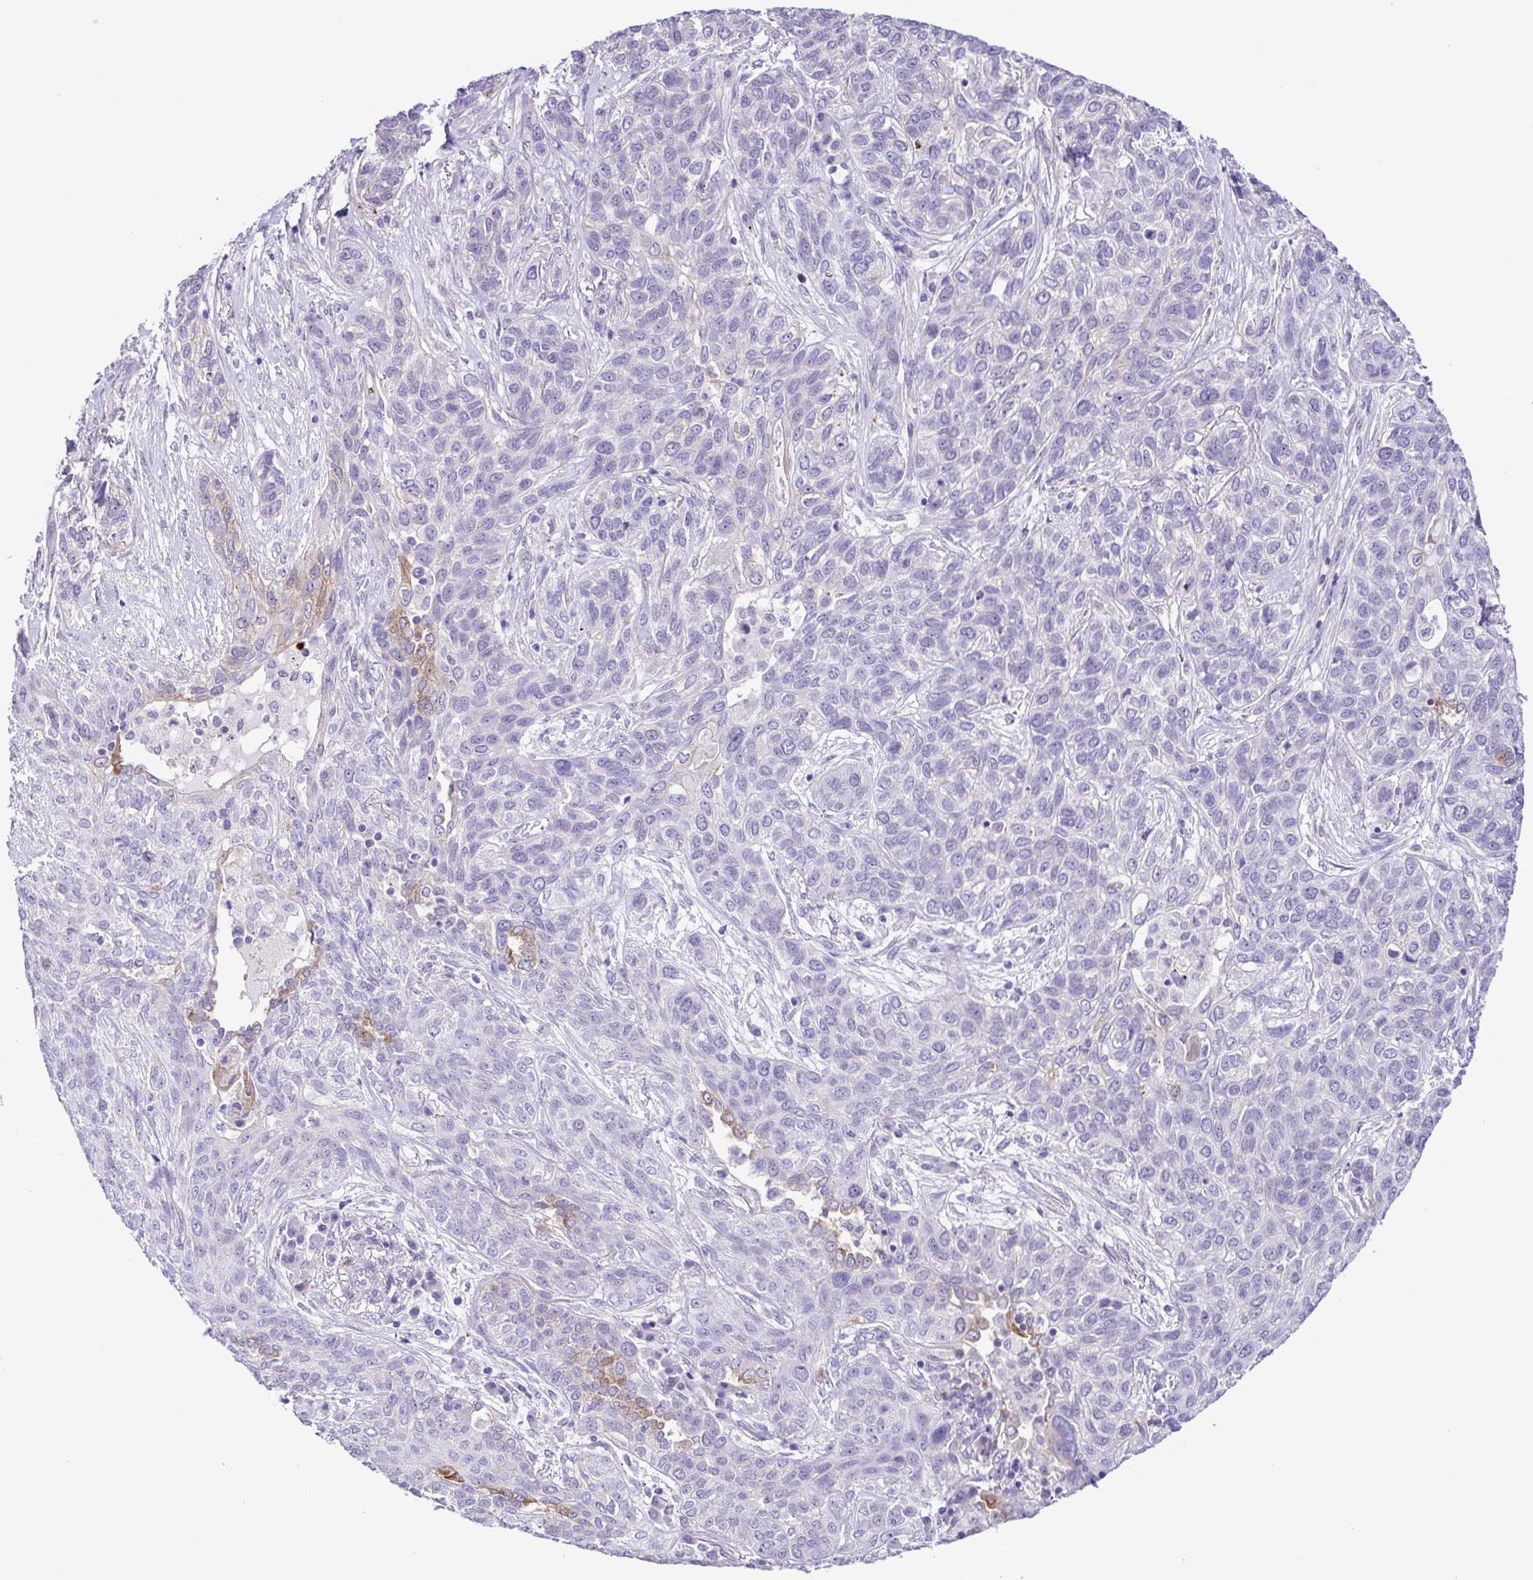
{"staining": {"intensity": "negative", "quantity": "none", "location": "none"}, "tissue": "lung cancer", "cell_type": "Tumor cells", "image_type": "cancer", "snomed": [{"axis": "morphology", "description": "Squamous cell carcinoma, NOS"}, {"axis": "topography", "description": "Lung"}], "caption": "Immunohistochemistry image of neoplastic tissue: human lung squamous cell carcinoma stained with DAB demonstrates no significant protein positivity in tumor cells. (Brightfield microscopy of DAB immunohistochemistry at high magnification).", "gene": "DCLK2", "patient": {"sex": "female", "age": 70}}